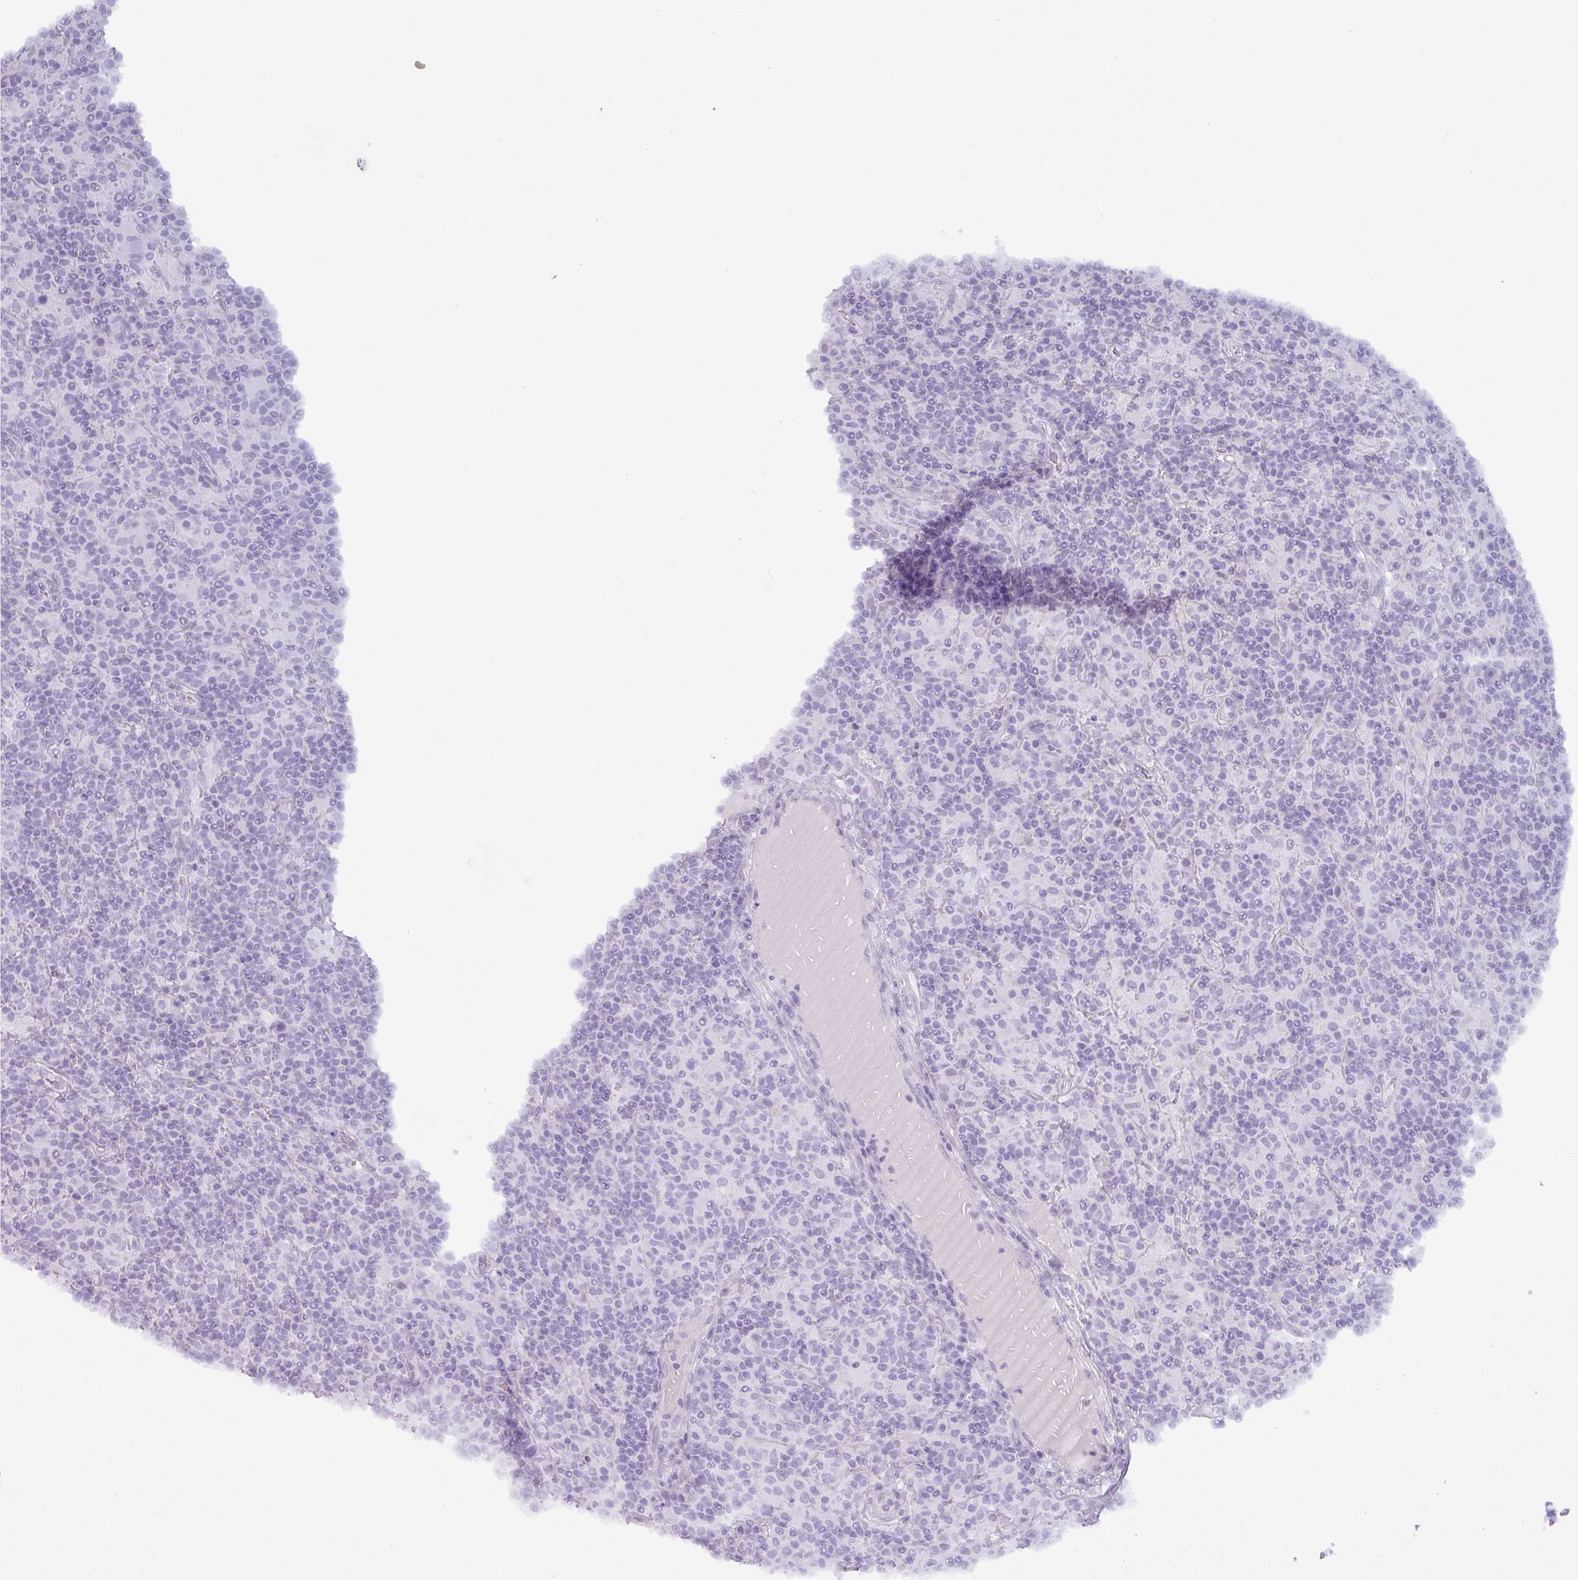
{"staining": {"intensity": "negative", "quantity": "none", "location": "none"}, "tissue": "lymphoma", "cell_type": "Tumor cells", "image_type": "cancer", "snomed": [{"axis": "morphology", "description": "Hodgkin's disease, NOS"}, {"axis": "topography", "description": "Lymph node"}], "caption": "The image reveals no significant positivity in tumor cells of Hodgkin's disease. (IHC, brightfield microscopy, high magnification).", "gene": "CDH16", "patient": {"sex": "male", "age": 70}}